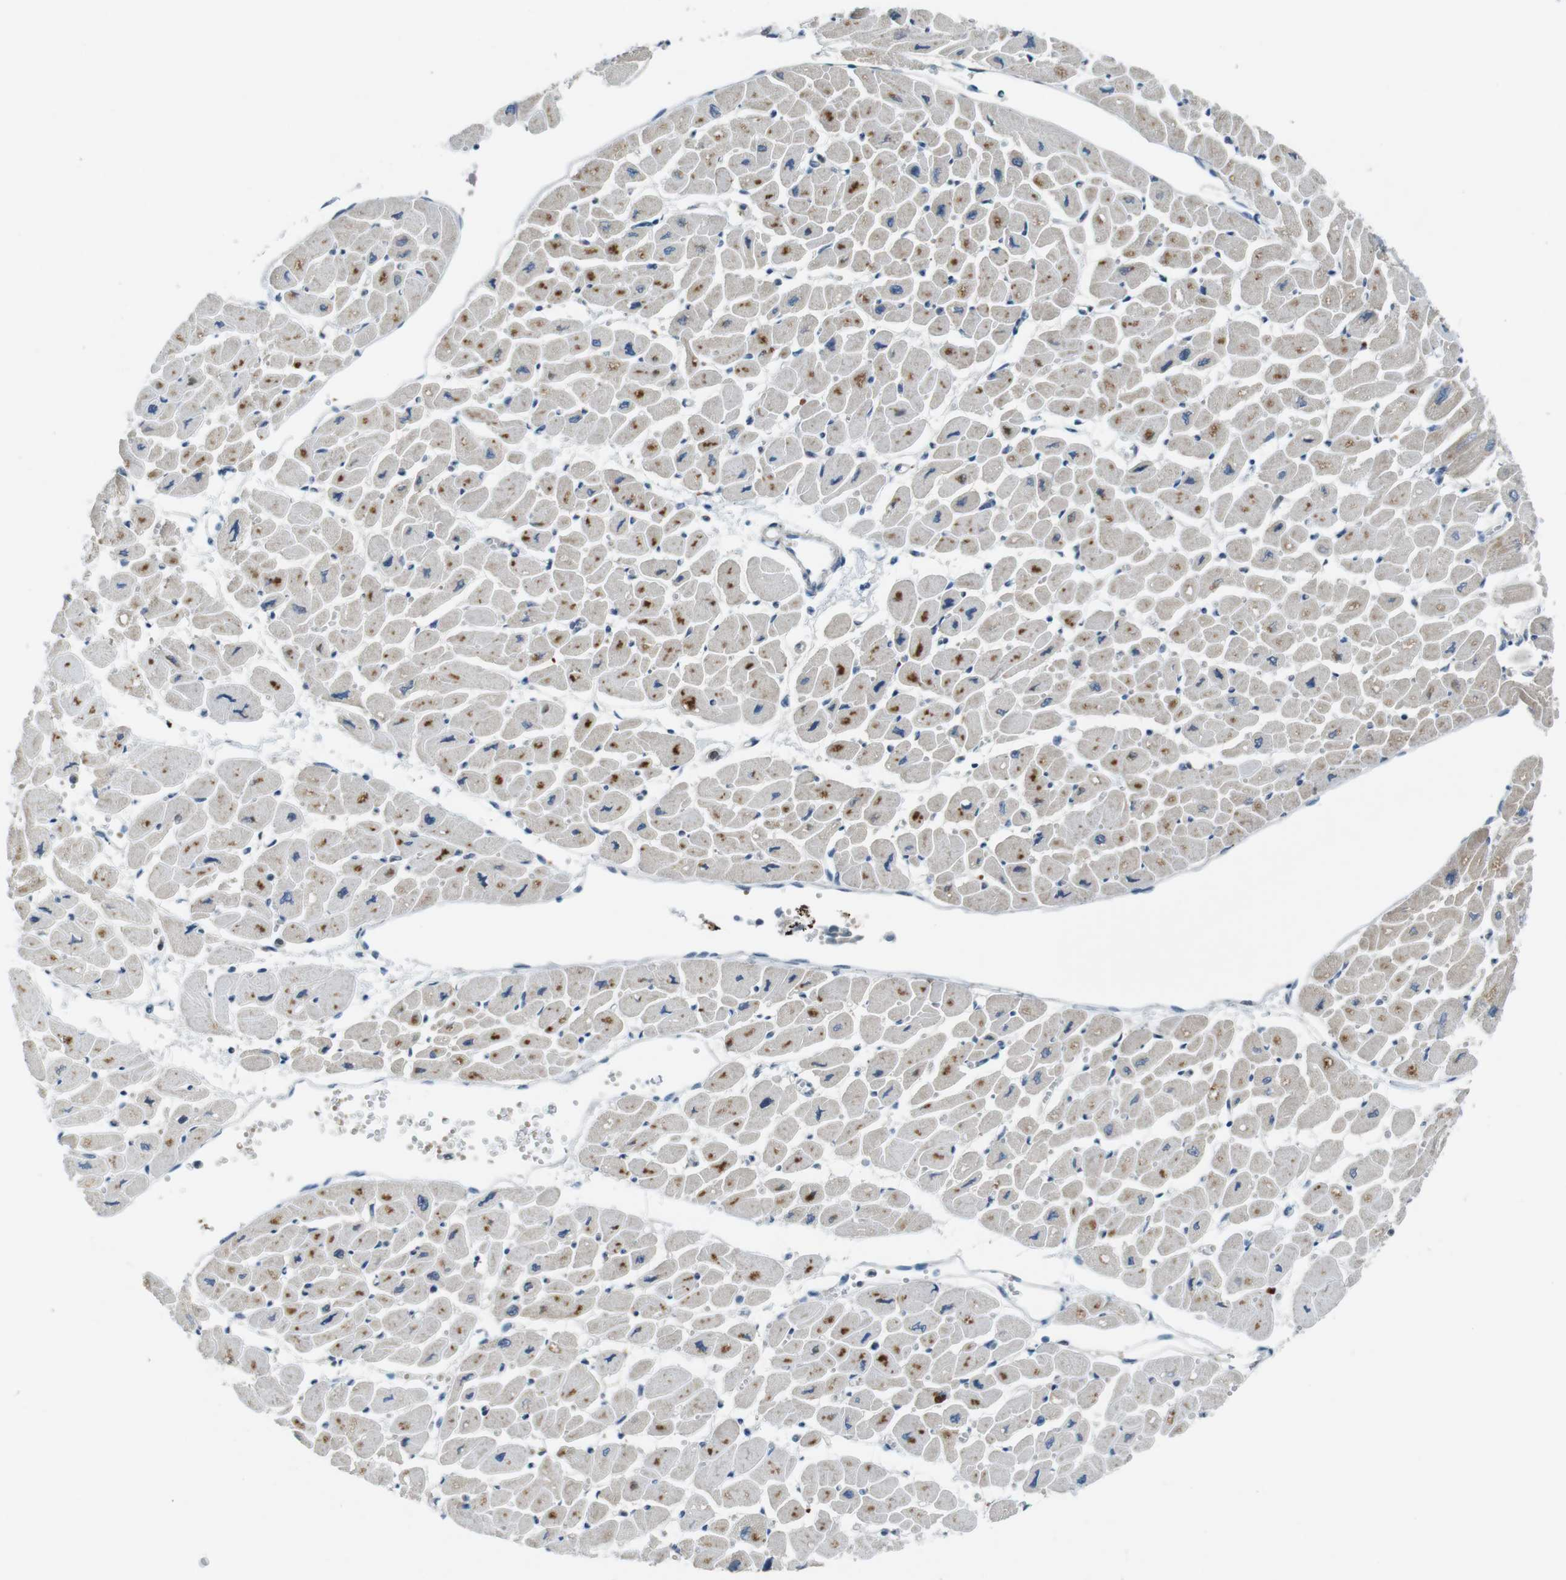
{"staining": {"intensity": "moderate", "quantity": ">75%", "location": "cytoplasmic/membranous"}, "tissue": "heart muscle", "cell_type": "Cardiomyocytes", "image_type": "normal", "snomed": [{"axis": "morphology", "description": "Normal tissue, NOS"}, {"axis": "topography", "description": "Heart"}], "caption": "The image displays immunohistochemical staining of unremarkable heart muscle. There is moderate cytoplasmic/membranous staining is present in about >75% of cardiomyocytes.", "gene": "MAPKAPK5", "patient": {"sex": "female", "age": 54}}